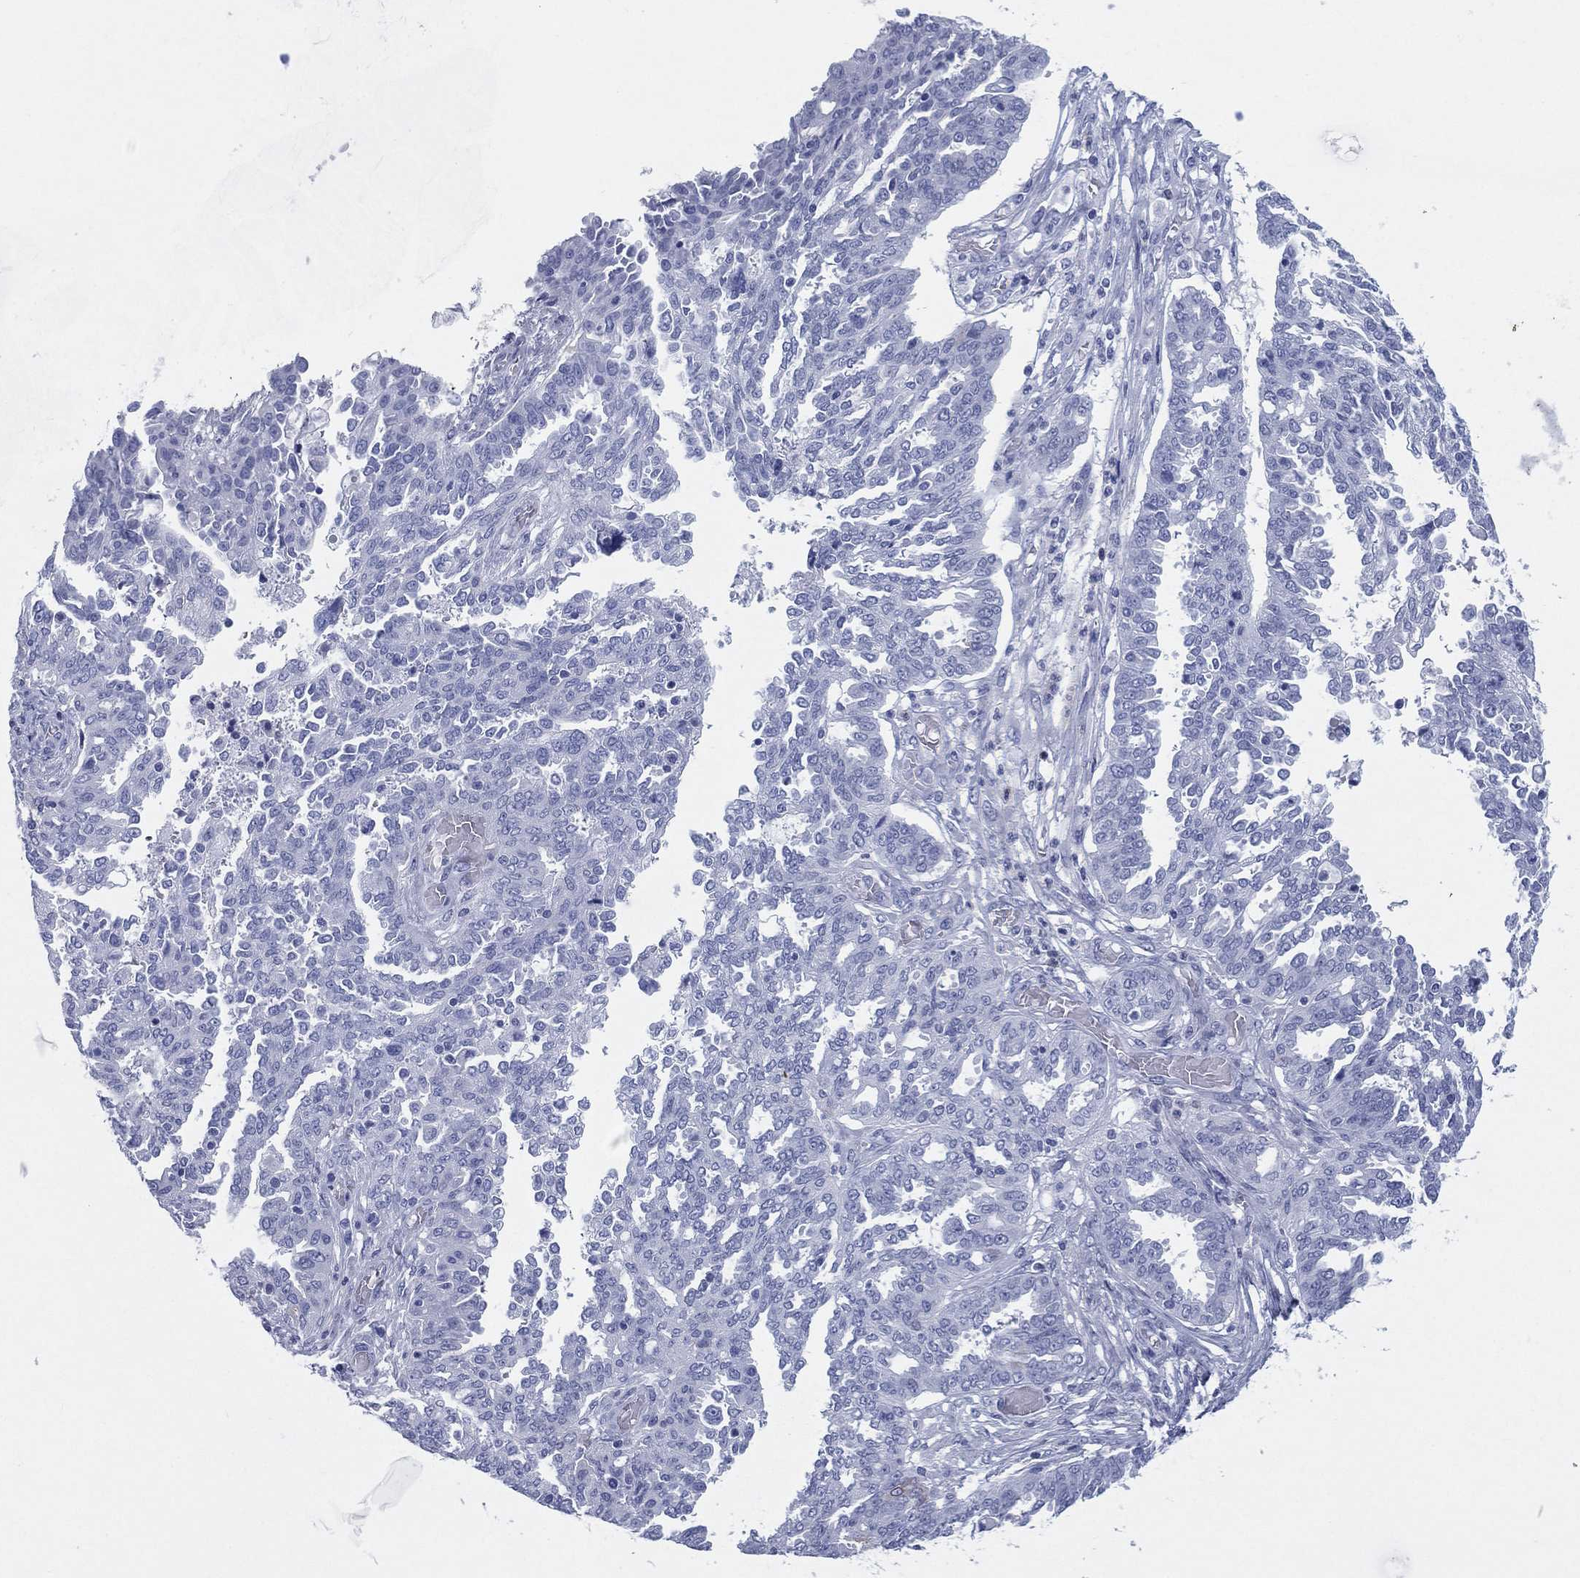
{"staining": {"intensity": "negative", "quantity": "none", "location": "none"}, "tissue": "ovarian cancer", "cell_type": "Tumor cells", "image_type": "cancer", "snomed": [{"axis": "morphology", "description": "Cystadenocarcinoma, serous, NOS"}, {"axis": "topography", "description": "Ovary"}], "caption": "This micrograph is of ovarian serous cystadenocarcinoma stained with IHC to label a protein in brown with the nuclei are counter-stained blue. There is no staining in tumor cells.", "gene": "CD79A", "patient": {"sex": "female", "age": 67}}